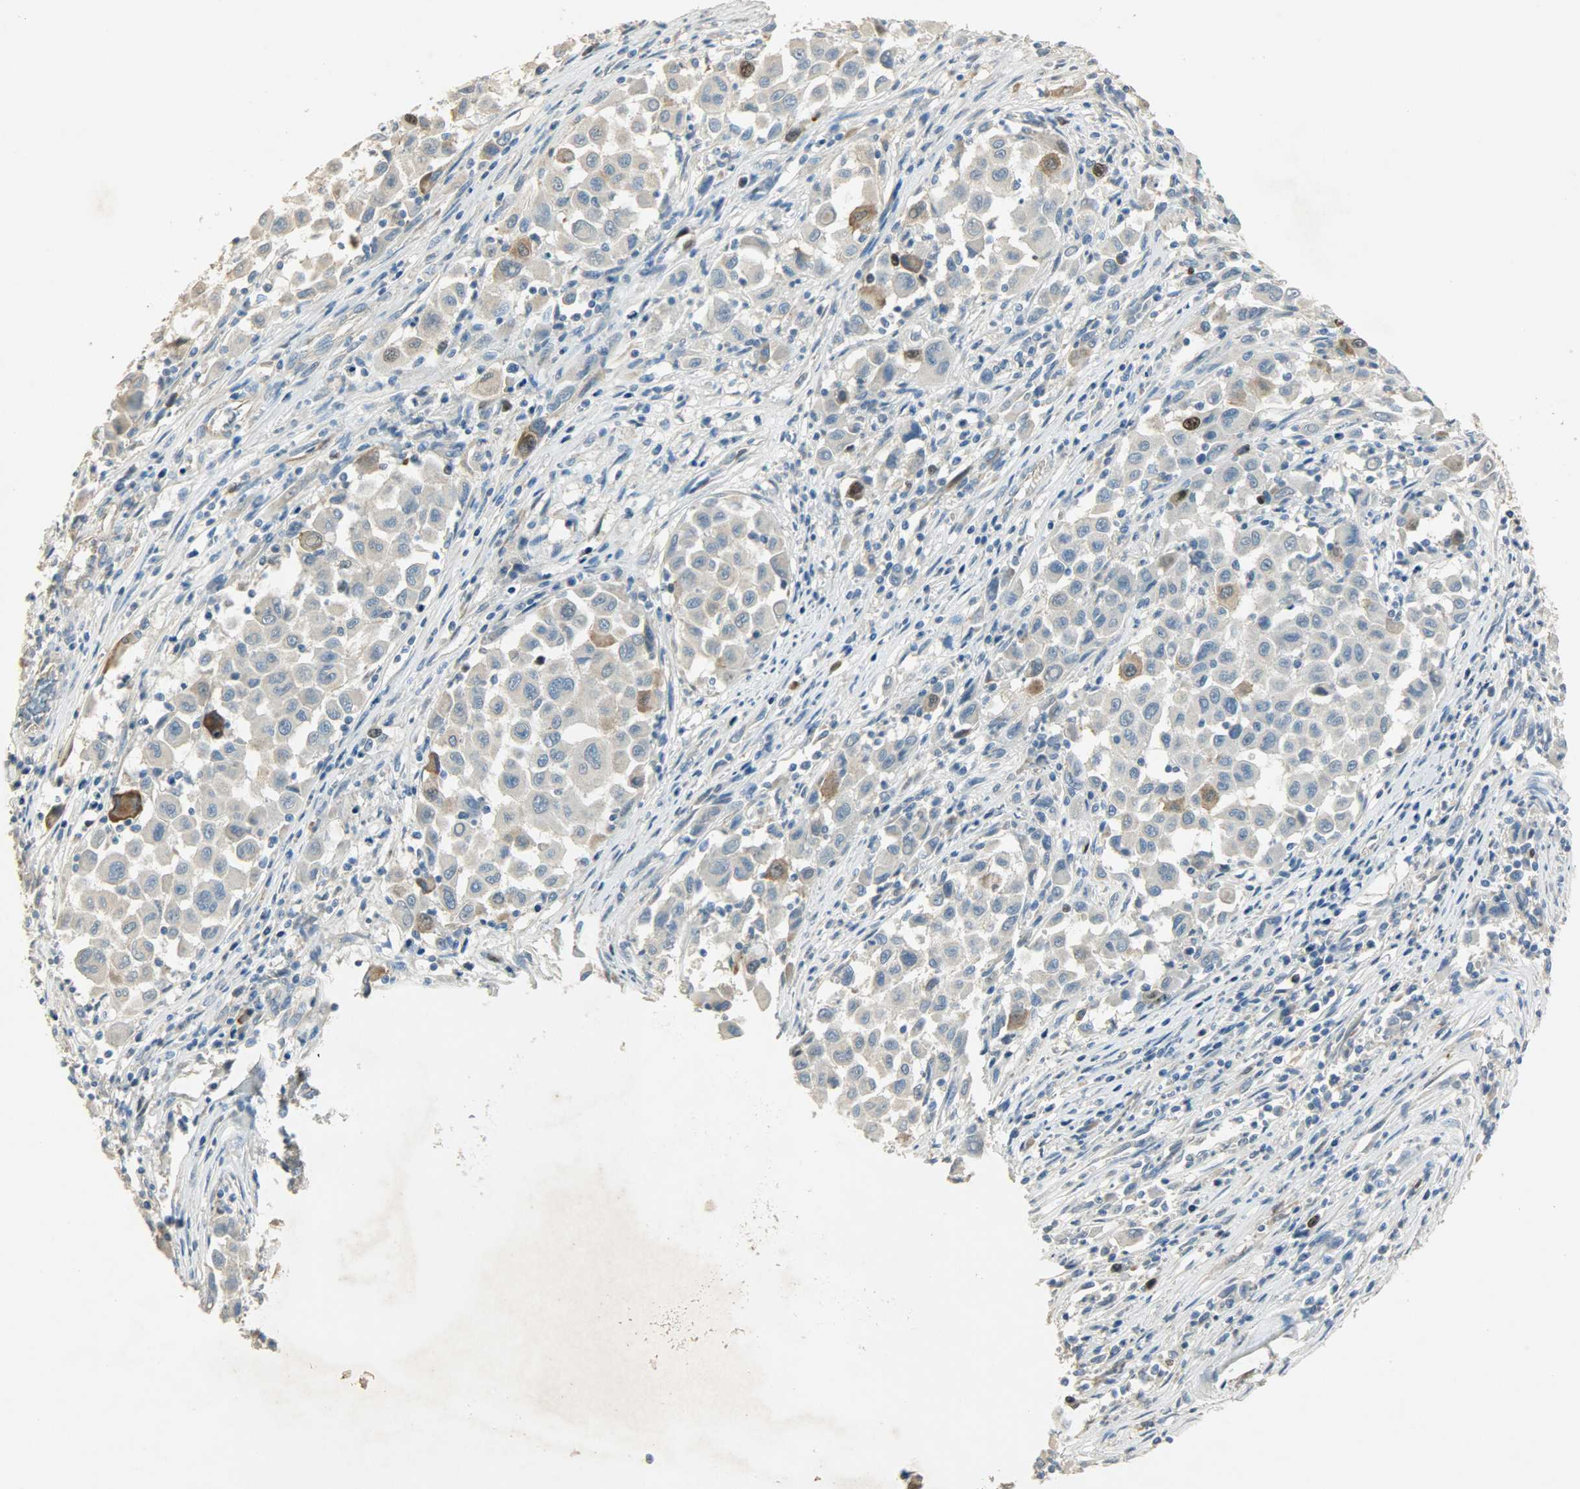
{"staining": {"intensity": "strong", "quantity": "<25%", "location": "cytoplasmic/membranous,nuclear"}, "tissue": "melanoma", "cell_type": "Tumor cells", "image_type": "cancer", "snomed": [{"axis": "morphology", "description": "Malignant melanoma, Metastatic site"}, {"axis": "topography", "description": "Lymph node"}], "caption": "A micrograph of malignant melanoma (metastatic site) stained for a protein shows strong cytoplasmic/membranous and nuclear brown staining in tumor cells.", "gene": "TPX2", "patient": {"sex": "male", "age": 61}}